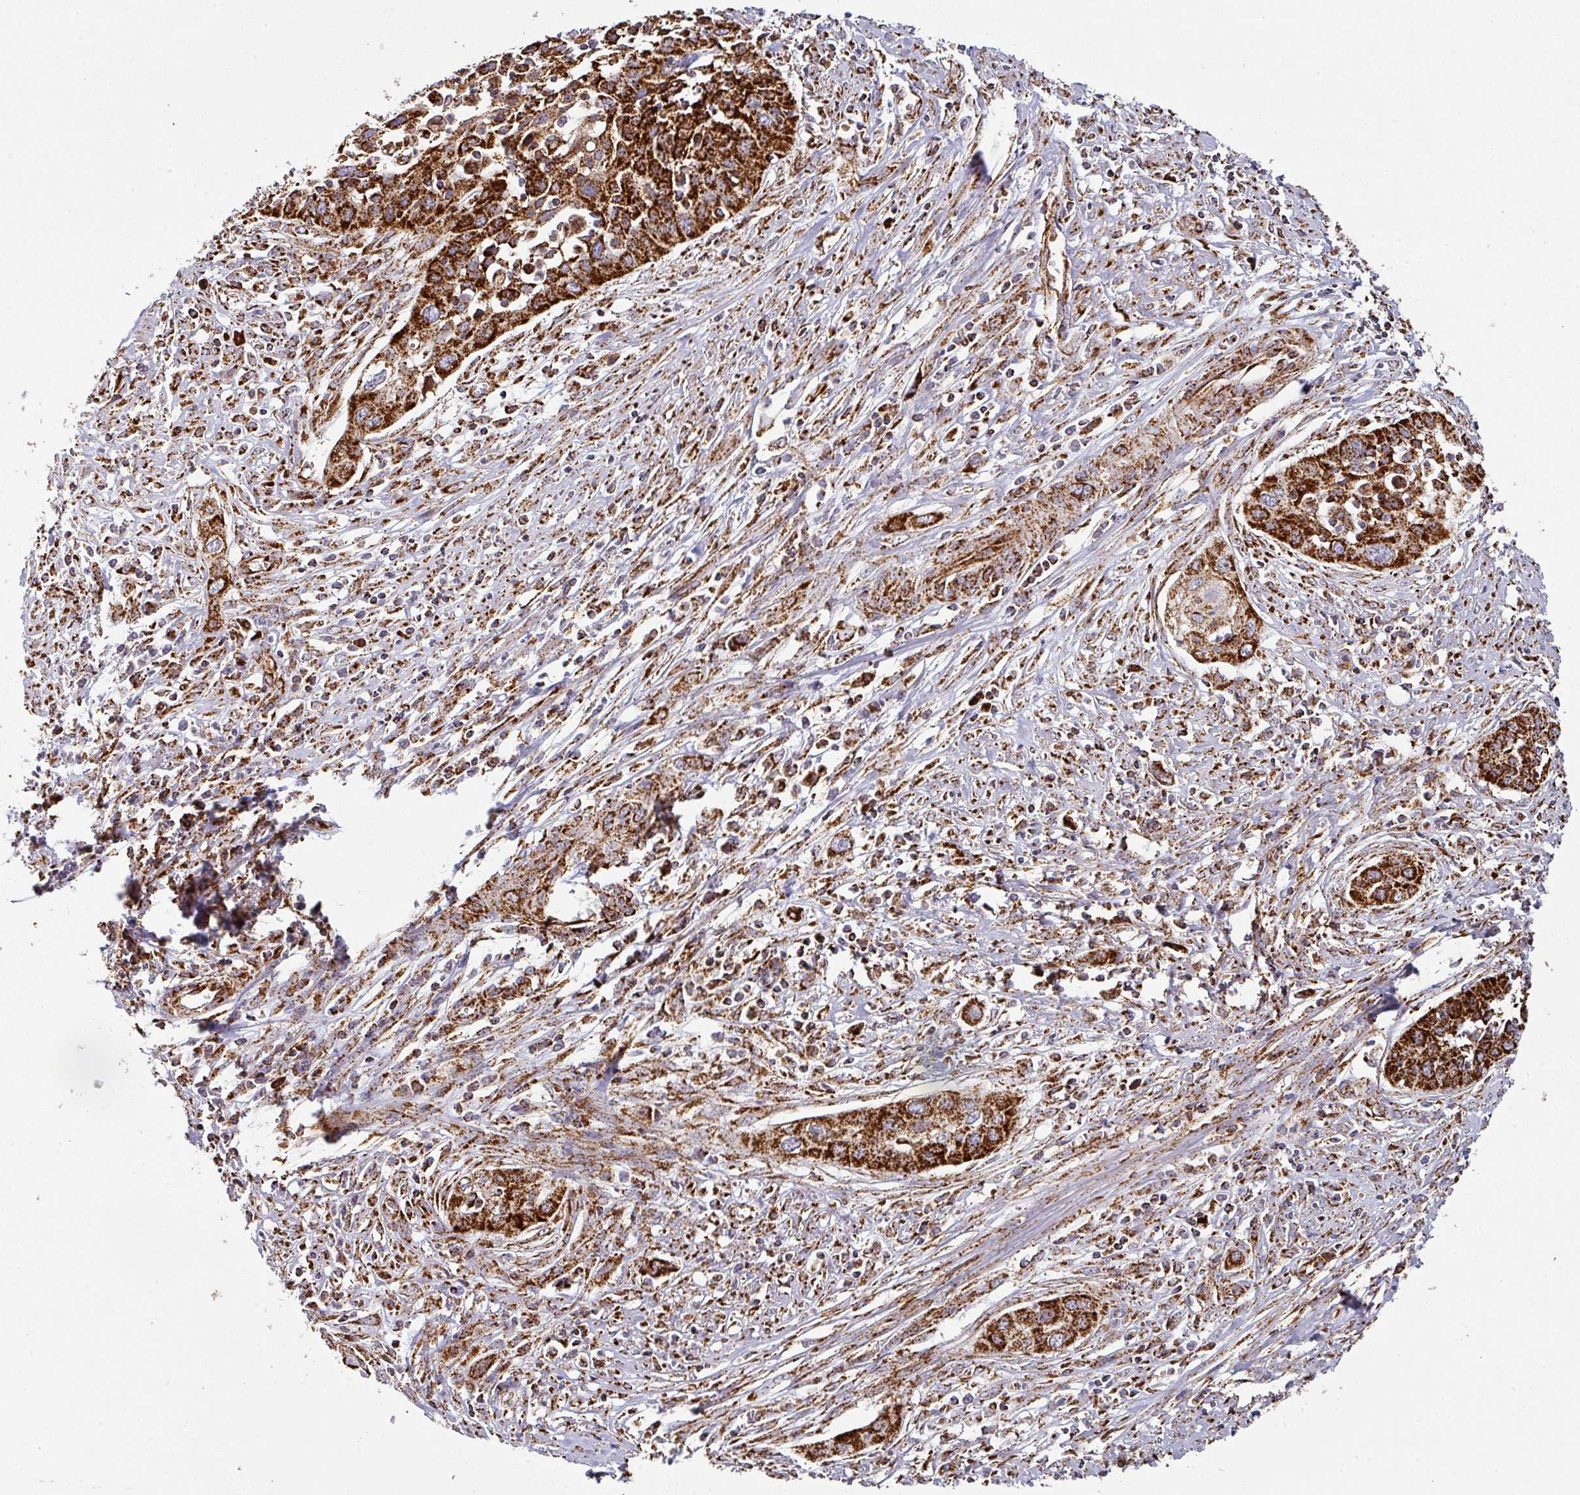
{"staining": {"intensity": "strong", "quantity": ">75%", "location": "cytoplasmic/membranous"}, "tissue": "cervical cancer", "cell_type": "Tumor cells", "image_type": "cancer", "snomed": [{"axis": "morphology", "description": "Squamous cell carcinoma, NOS"}, {"axis": "topography", "description": "Cervix"}], "caption": "Cervical squamous cell carcinoma stained with a protein marker displays strong staining in tumor cells.", "gene": "TRAP1", "patient": {"sex": "female", "age": 34}}